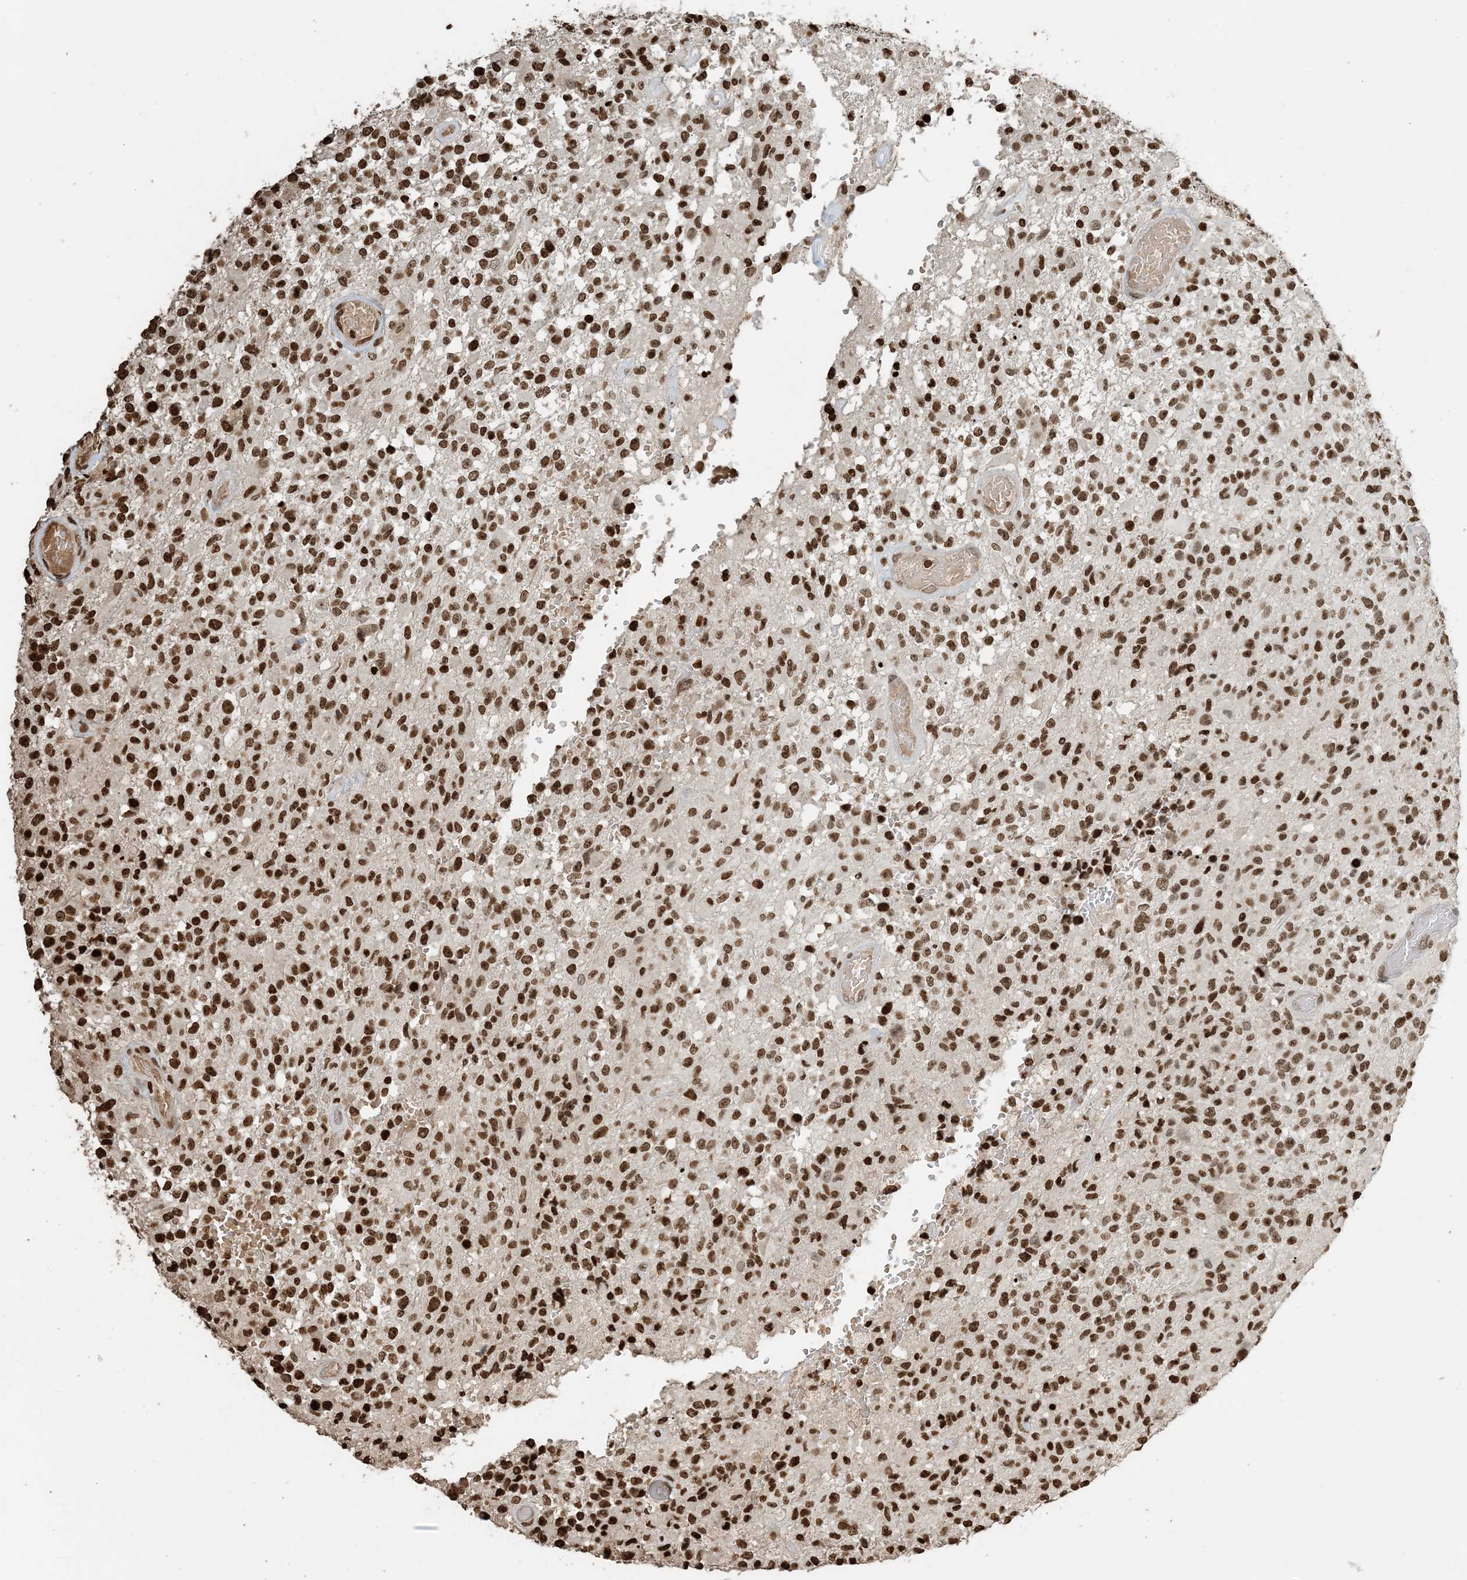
{"staining": {"intensity": "strong", "quantity": ">75%", "location": "nuclear"}, "tissue": "glioma", "cell_type": "Tumor cells", "image_type": "cancer", "snomed": [{"axis": "morphology", "description": "Glioma, malignant, High grade"}, {"axis": "morphology", "description": "Glioblastoma, NOS"}, {"axis": "topography", "description": "Brain"}], "caption": "Malignant glioma (high-grade) stained for a protein exhibits strong nuclear positivity in tumor cells.", "gene": "H3-3B", "patient": {"sex": "male", "age": 60}}